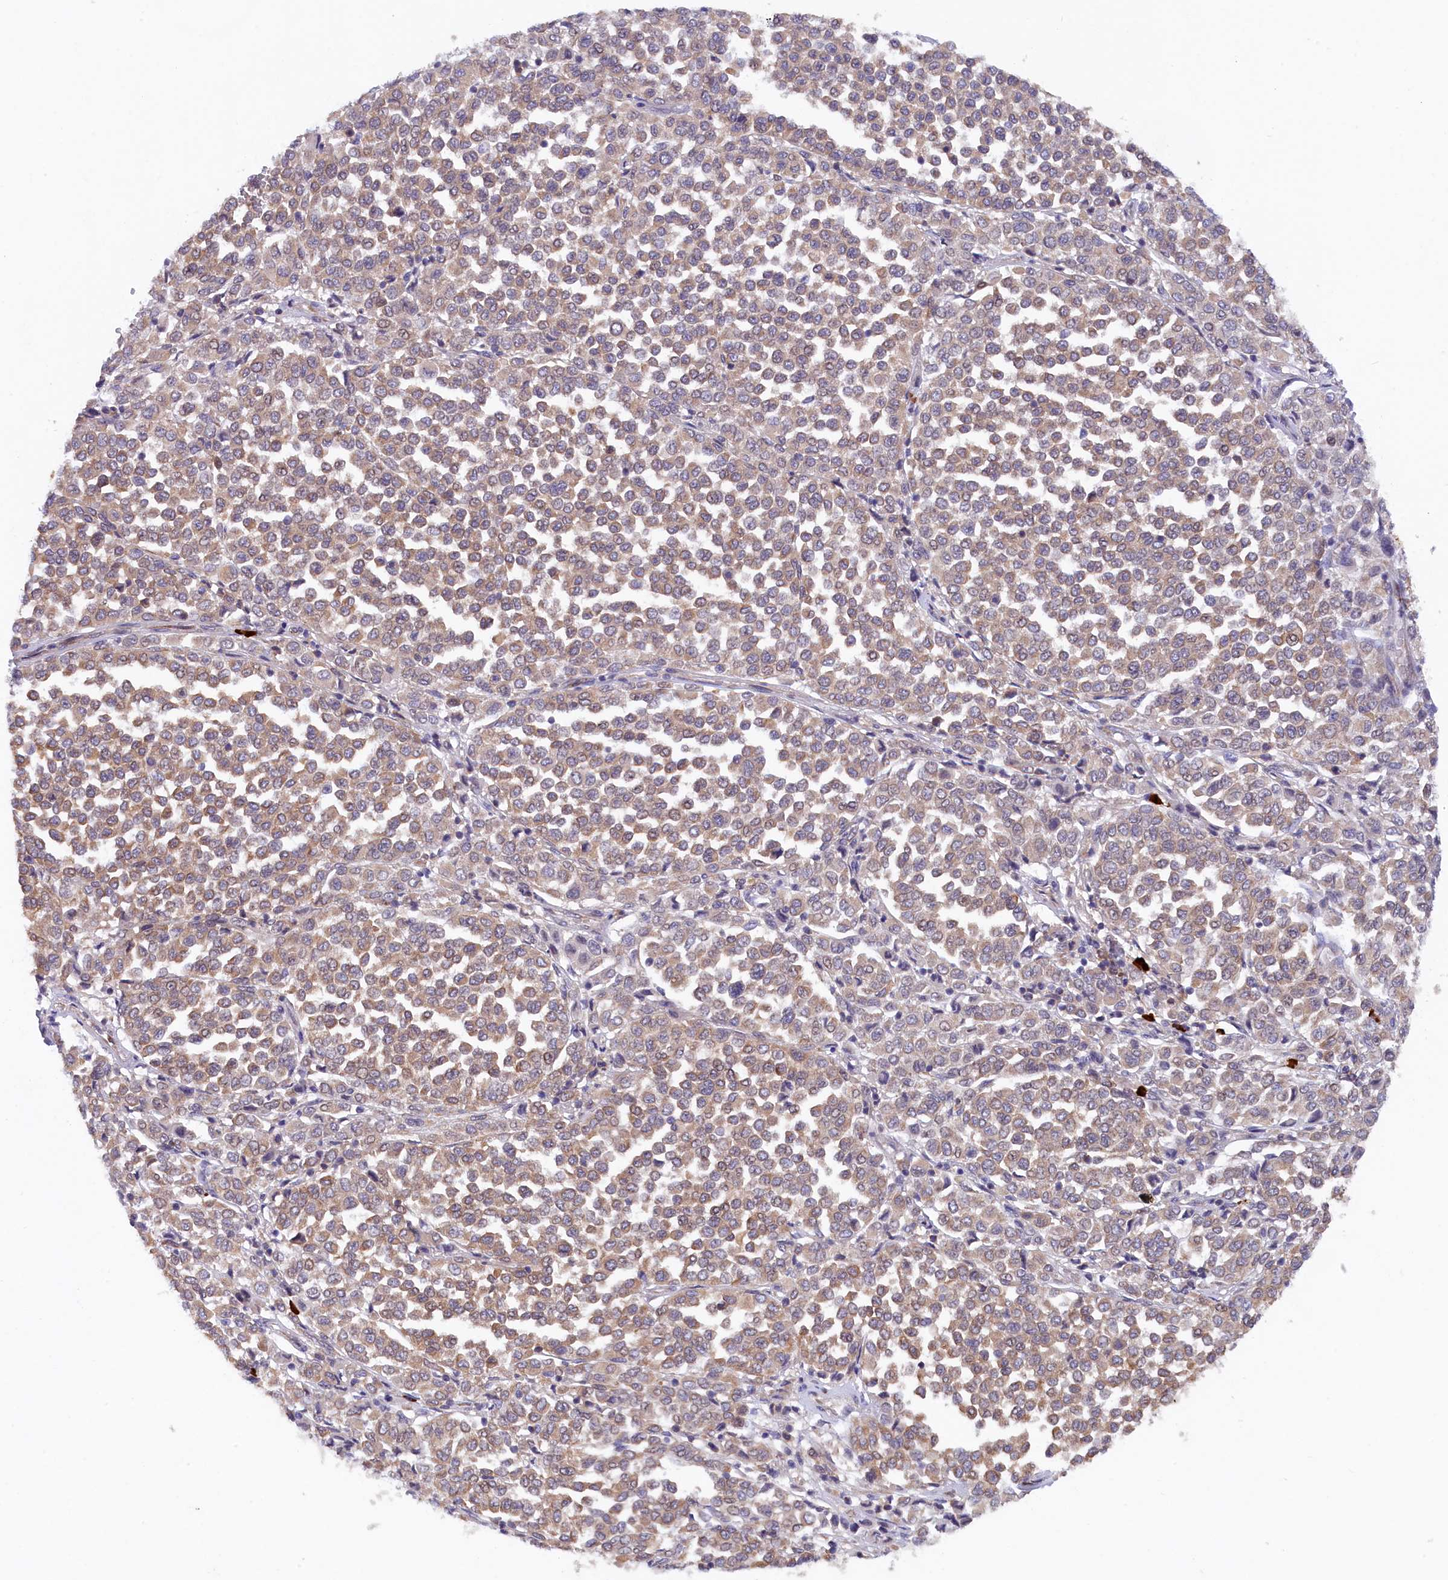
{"staining": {"intensity": "weak", "quantity": ">75%", "location": "cytoplasmic/membranous"}, "tissue": "melanoma", "cell_type": "Tumor cells", "image_type": "cancer", "snomed": [{"axis": "morphology", "description": "Malignant melanoma, Metastatic site"}, {"axis": "topography", "description": "Pancreas"}], "caption": "Immunohistochemistry micrograph of neoplastic tissue: malignant melanoma (metastatic site) stained using immunohistochemistry shows low levels of weak protein expression localized specifically in the cytoplasmic/membranous of tumor cells, appearing as a cytoplasmic/membranous brown color.", "gene": "JPT2", "patient": {"sex": "female", "age": 30}}